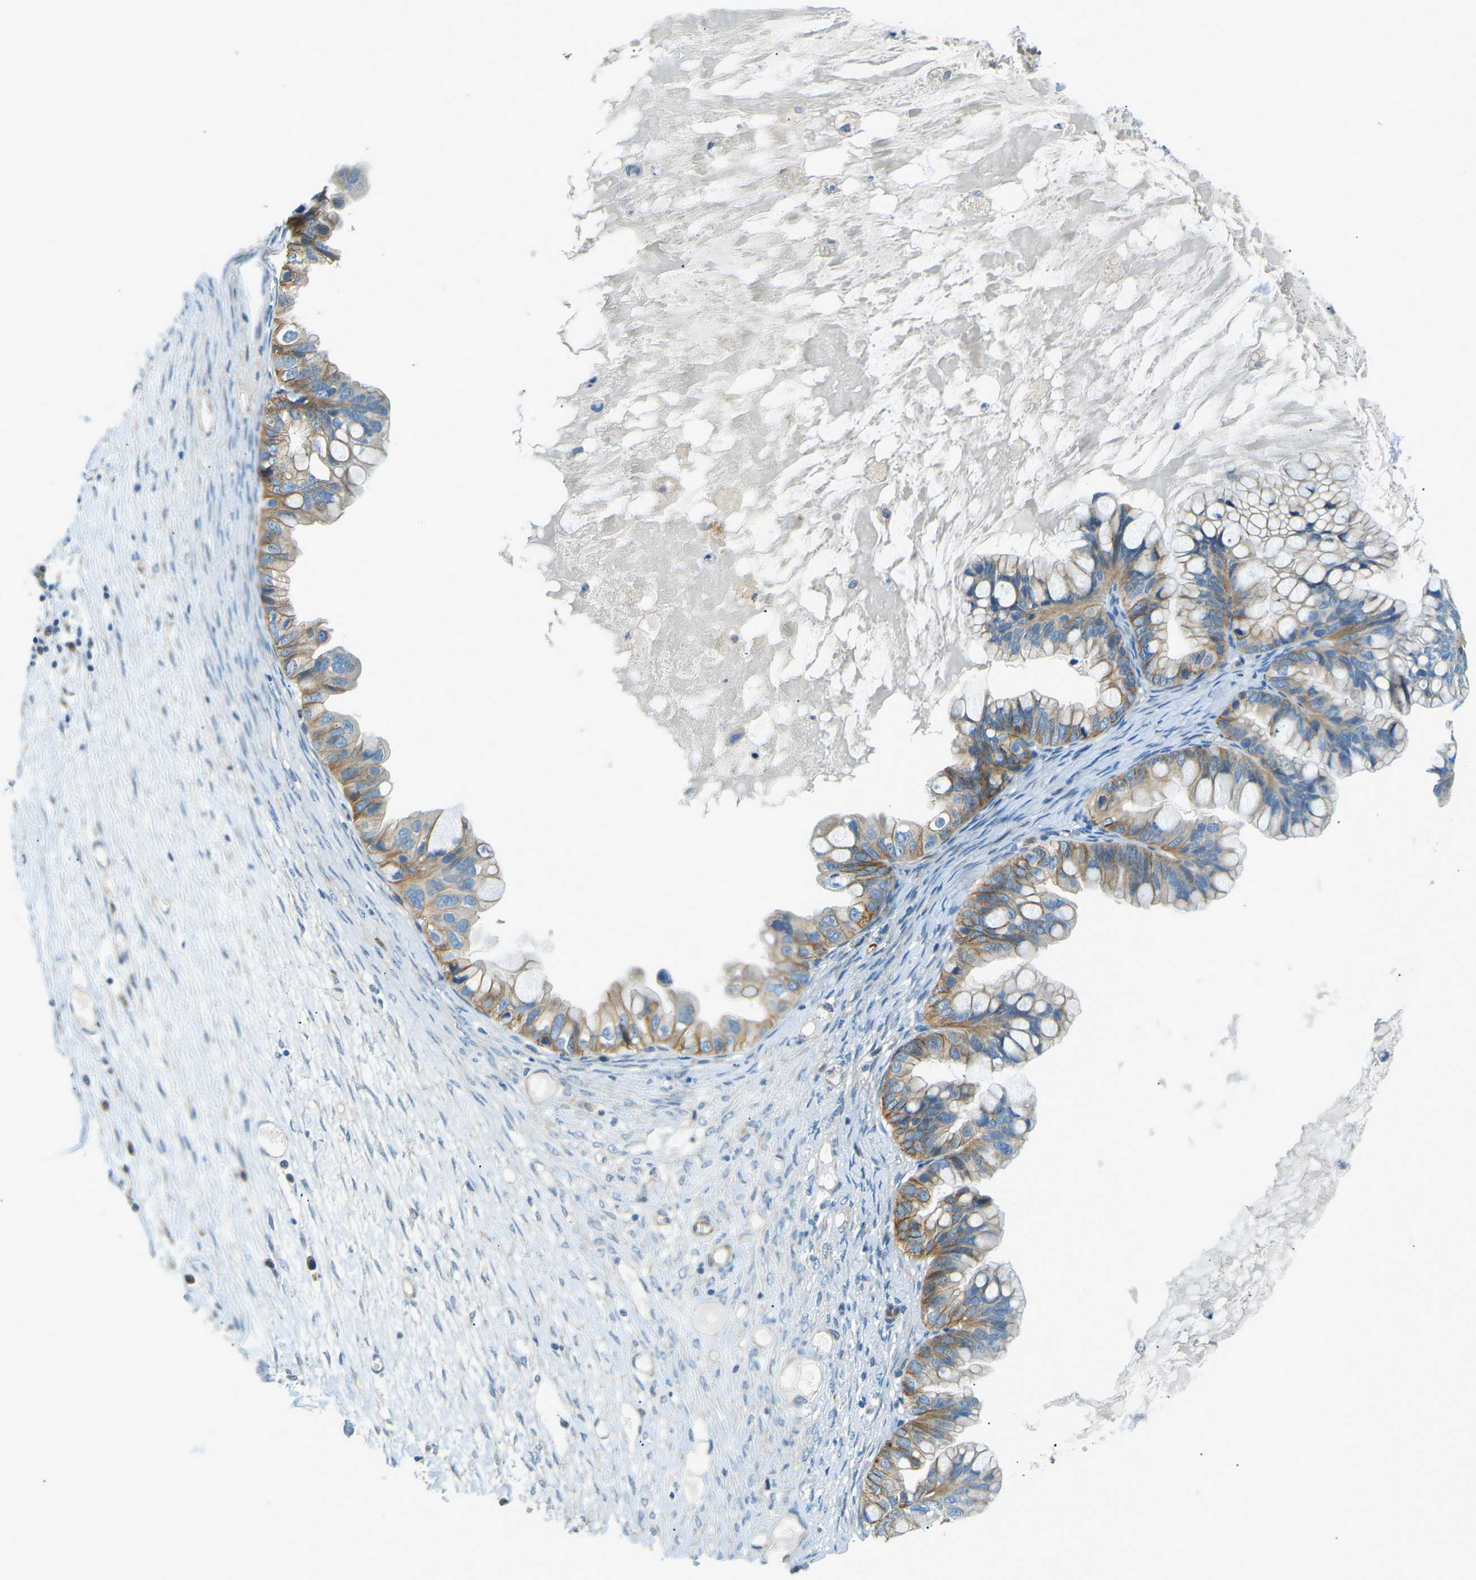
{"staining": {"intensity": "moderate", "quantity": ">75%", "location": "cytoplasmic/membranous"}, "tissue": "ovarian cancer", "cell_type": "Tumor cells", "image_type": "cancer", "snomed": [{"axis": "morphology", "description": "Cystadenocarcinoma, mucinous, NOS"}, {"axis": "topography", "description": "Ovary"}], "caption": "The micrograph displays immunohistochemical staining of ovarian mucinous cystadenocarcinoma. There is moderate cytoplasmic/membranous staining is appreciated in approximately >75% of tumor cells.", "gene": "ZNF367", "patient": {"sex": "female", "age": 80}}